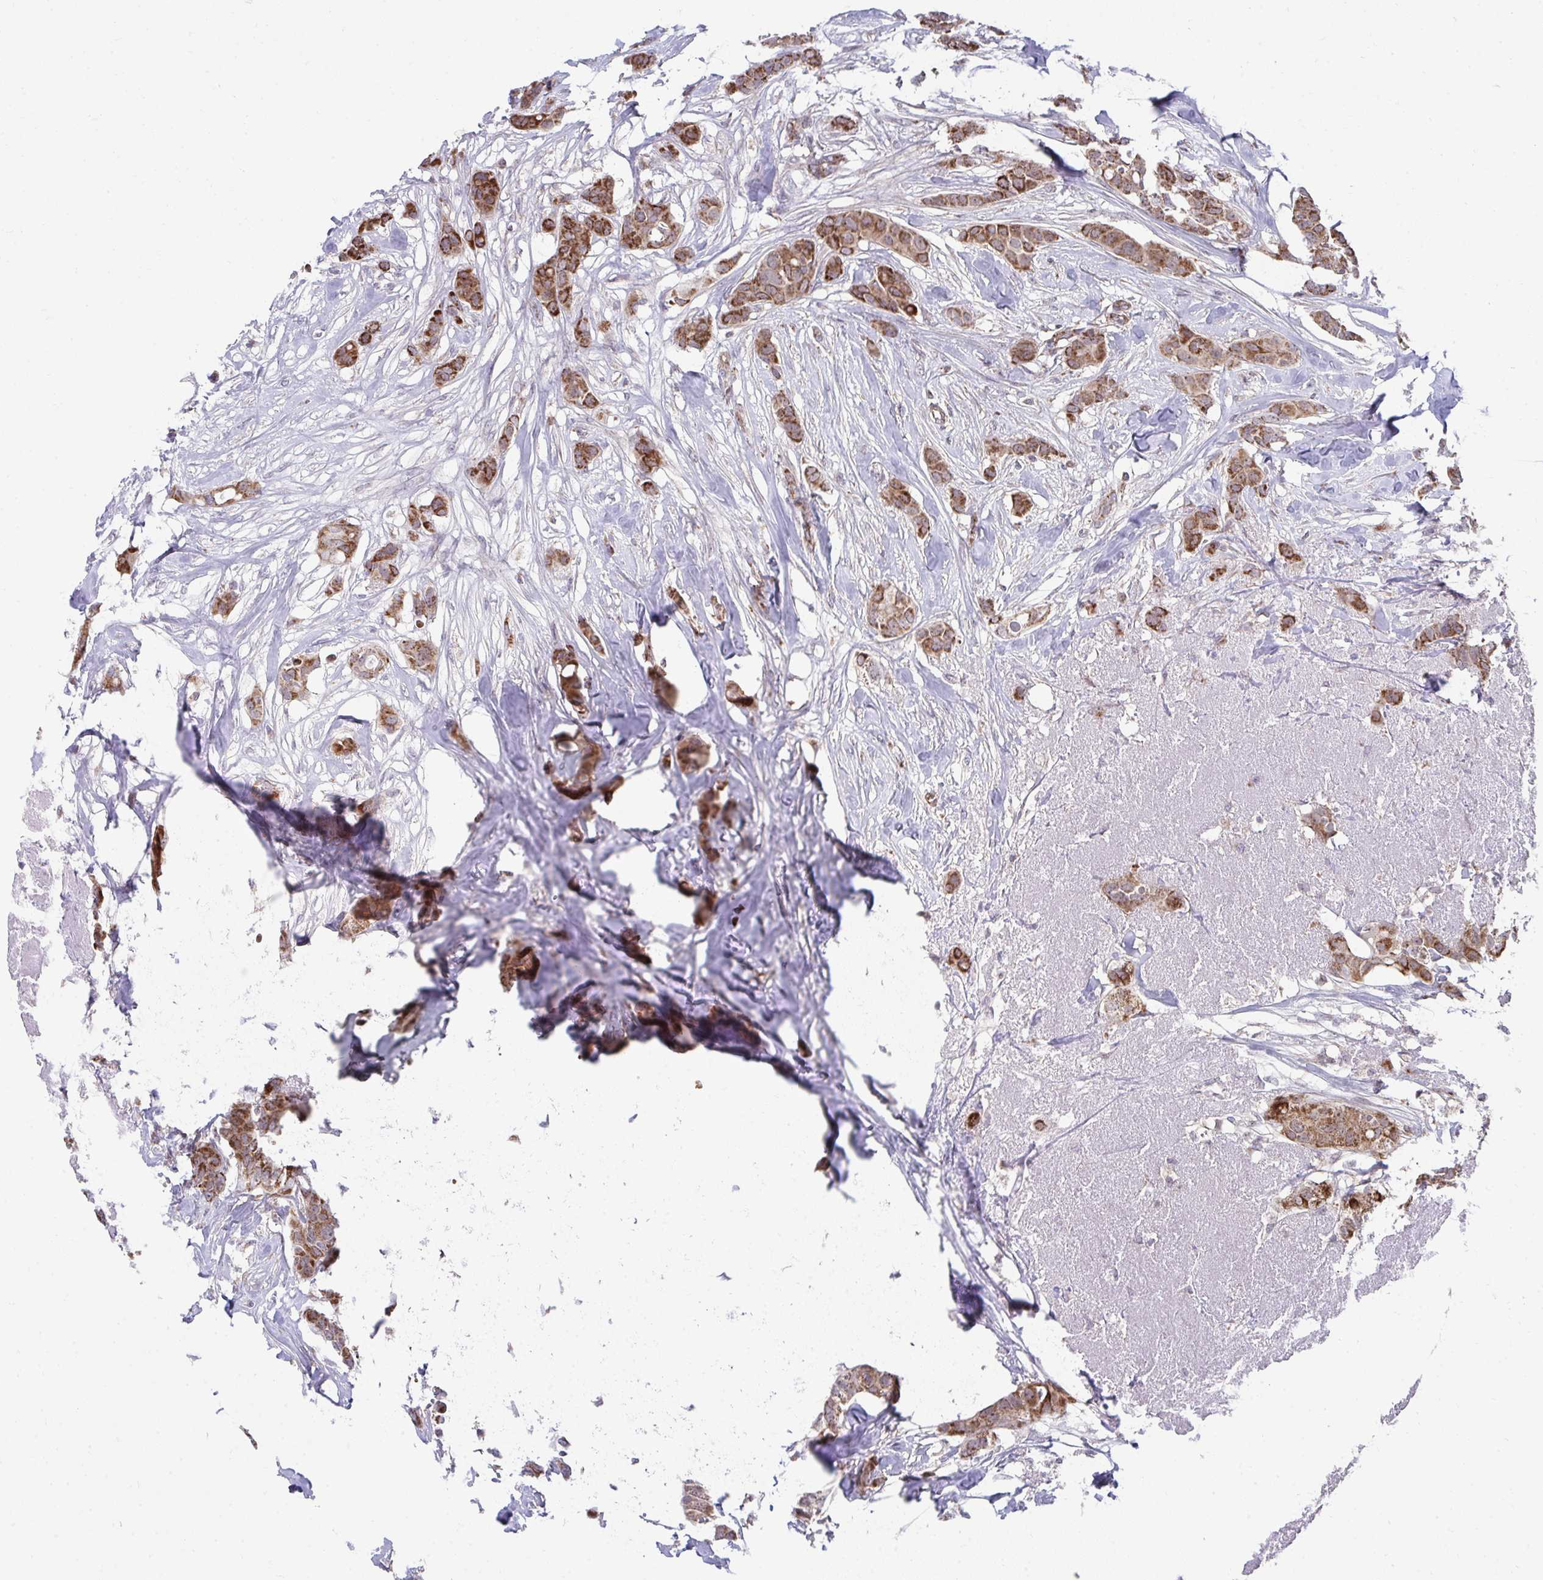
{"staining": {"intensity": "strong", "quantity": ">75%", "location": "cytoplasmic/membranous"}, "tissue": "breast cancer", "cell_type": "Tumor cells", "image_type": "cancer", "snomed": [{"axis": "morphology", "description": "Duct carcinoma"}, {"axis": "topography", "description": "Breast"}], "caption": "Immunohistochemical staining of breast cancer (infiltrating ductal carcinoma) demonstrates high levels of strong cytoplasmic/membranous positivity in approximately >75% of tumor cells. The staining is performed using DAB (3,3'-diaminobenzidine) brown chromogen to label protein expression. The nuclei are counter-stained blue using hematoxylin.", "gene": "PRRG3", "patient": {"sex": "female", "age": 62}}